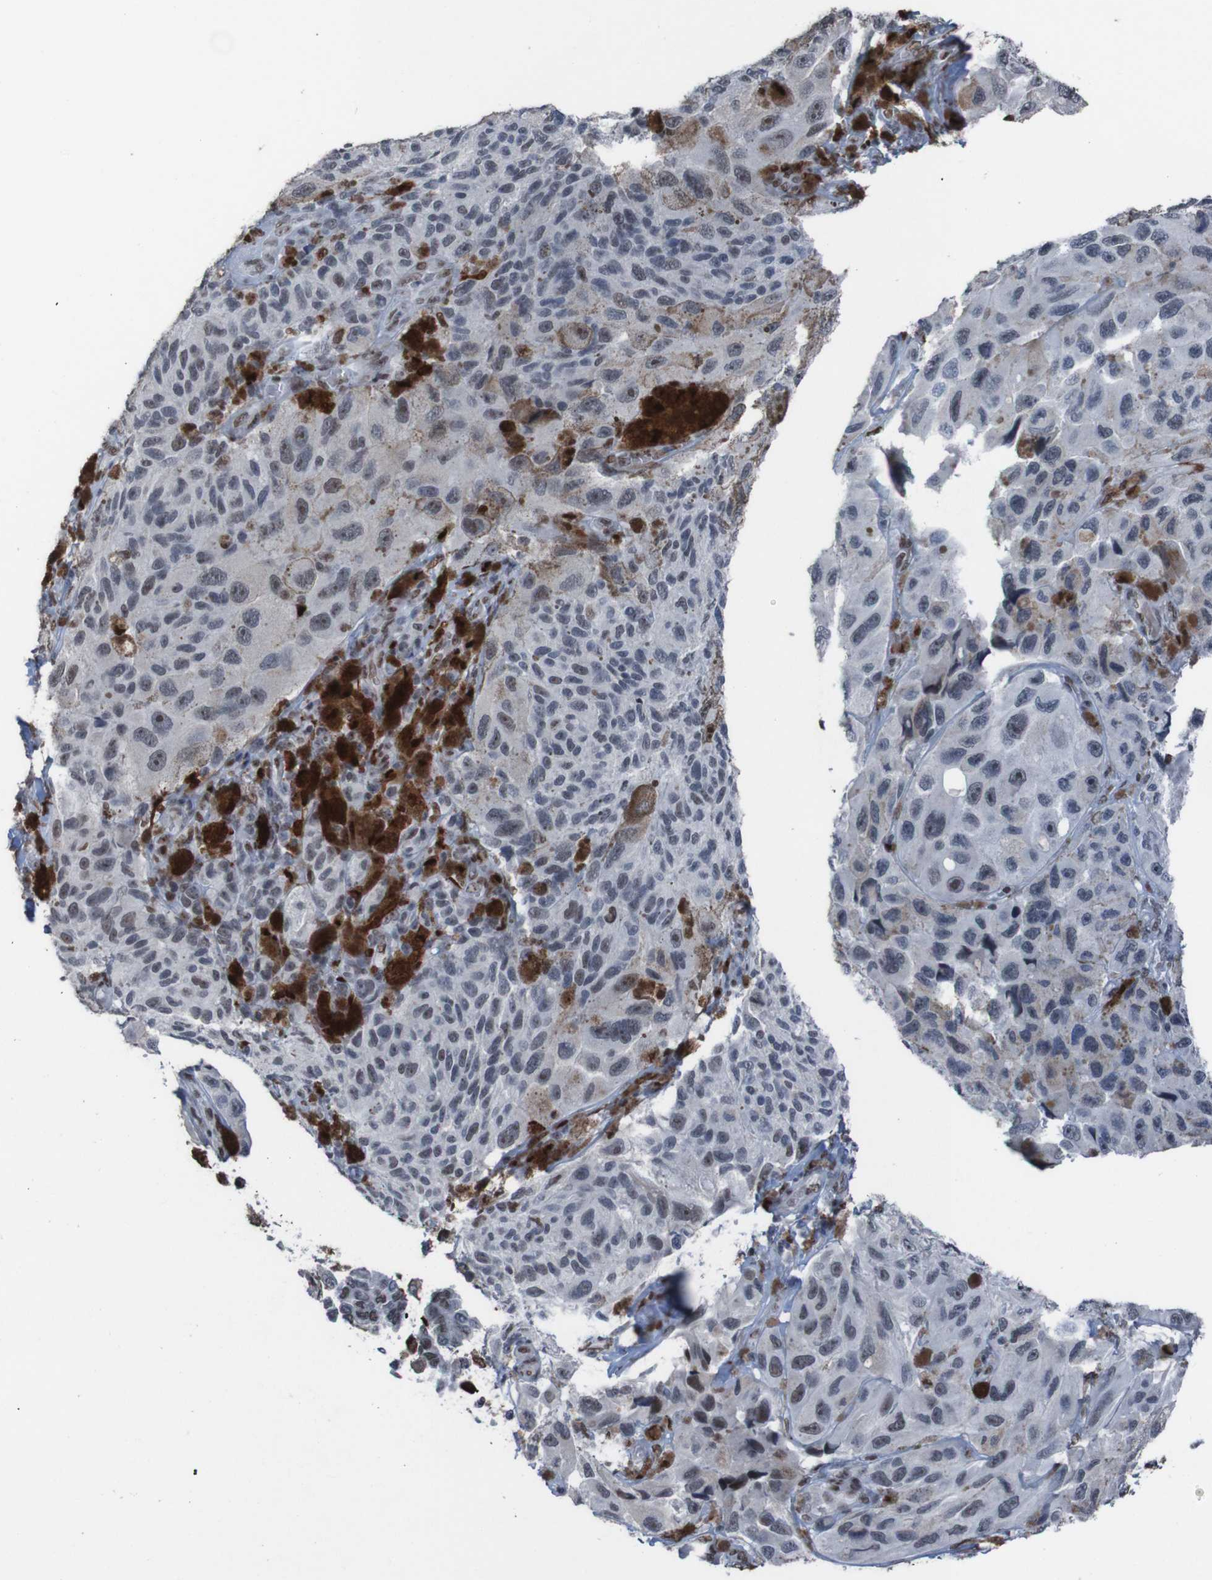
{"staining": {"intensity": "moderate", "quantity": "<25%", "location": "nuclear"}, "tissue": "melanoma", "cell_type": "Tumor cells", "image_type": "cancer", "snomed": [{"axis": "morphology", "description": "Malignant melanoma, NOS"}, {"axis": "topography", "description": "Skin"}], "caption": "Immunohistochemistry (IHC) micrograph of neoplastic tissue: malignant melanoma stained using immunohistochemistry (IHC) shows low levels of moderate protein expression localized specifically in the nuclear of tumor cells, appearing as a nuclear brown color.", "gene": "PHF2", "patient": {"sex": "female", "age": 73}}